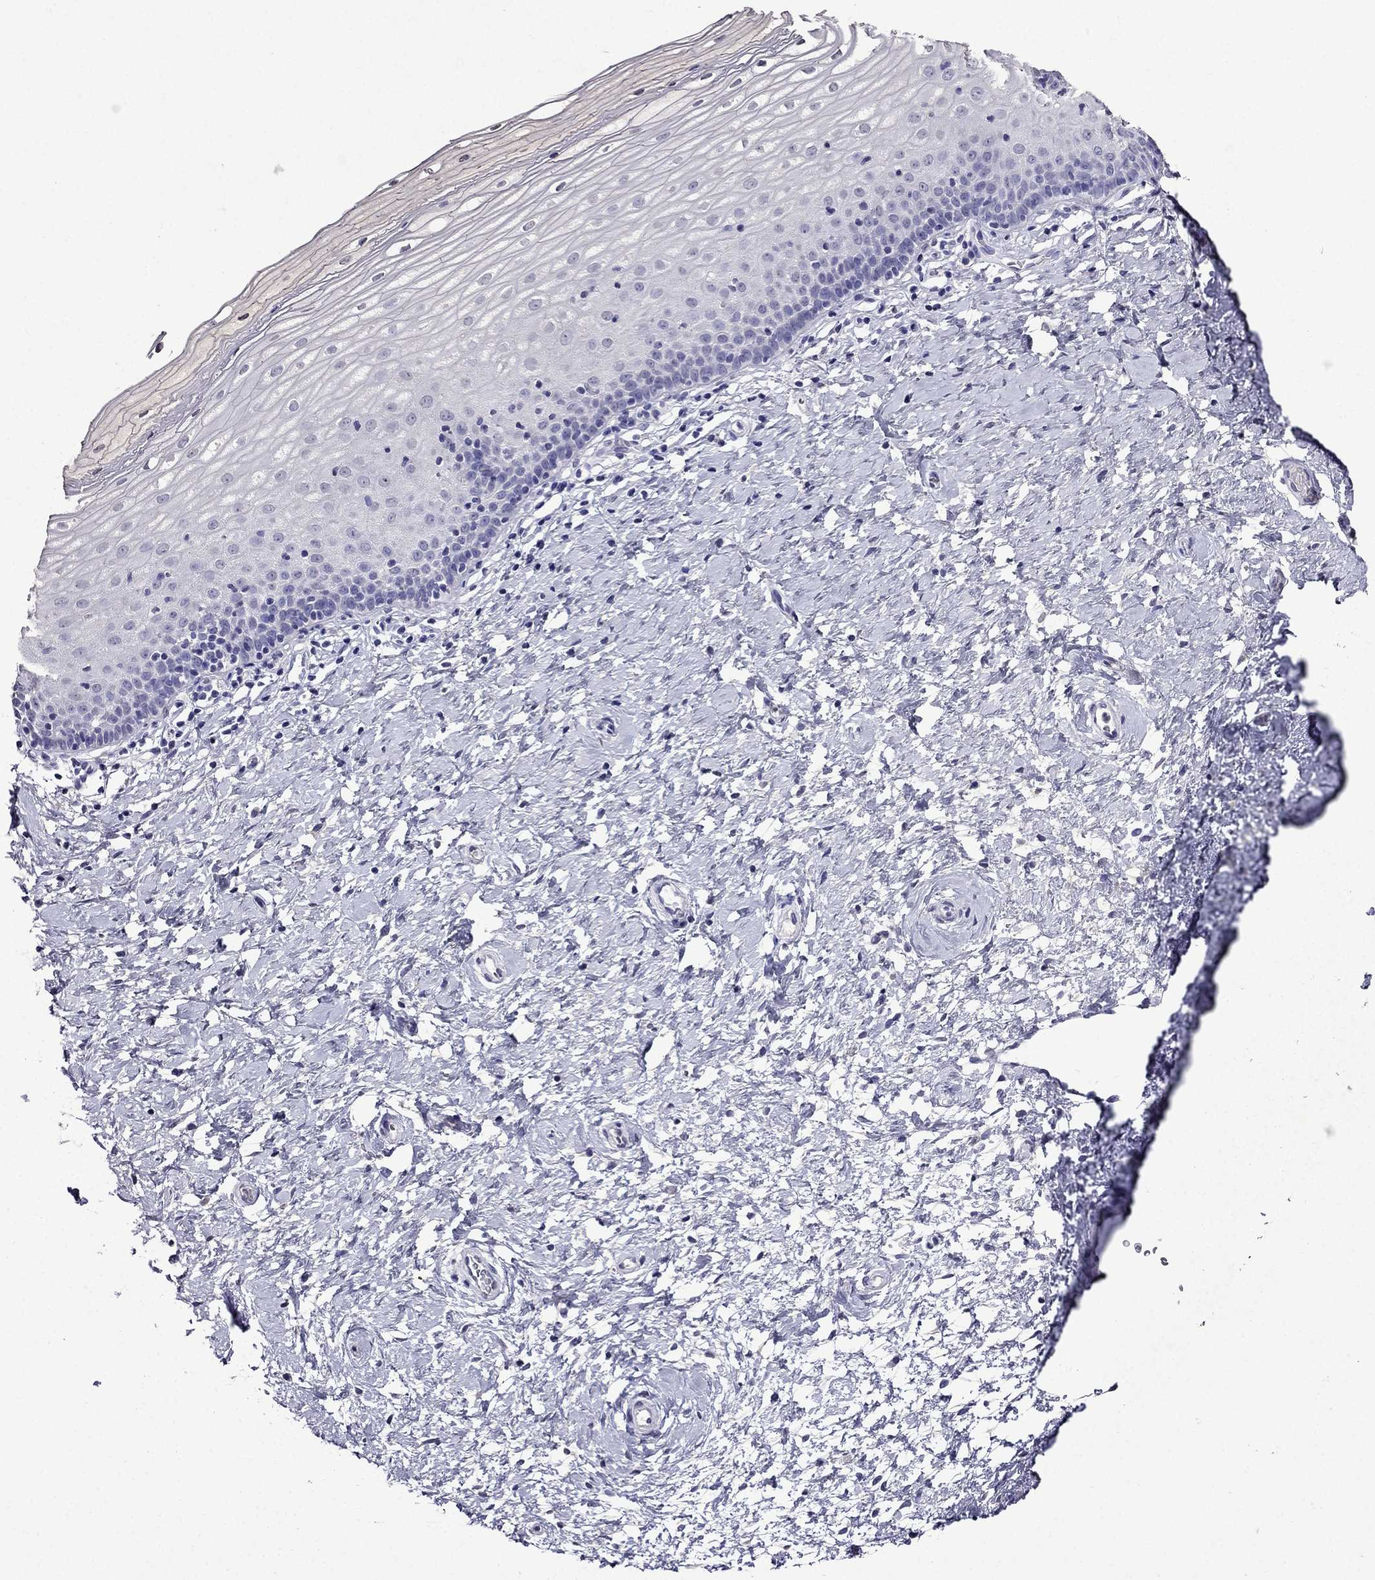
{"staining": {"intensity": "negative", "quantity": "none", "location": "none"}, "tissue": "cervix", "cell_type": "Glandular cells", "image_type": "normal", "snomed": [{"axis": "morphology", "description": "Normal tissue, NOS"}, {"axis": "topography", "description": "Cervix"}], "caption": "Immunohistochemistry (IHC) photomicrograph of normal human cervix stained for a protein (brown), which displays no expression in glandular cells. Nuclei are stained in blue.", "gene": "DNAH17", "patient": {"sex": "female", "age": 37}}